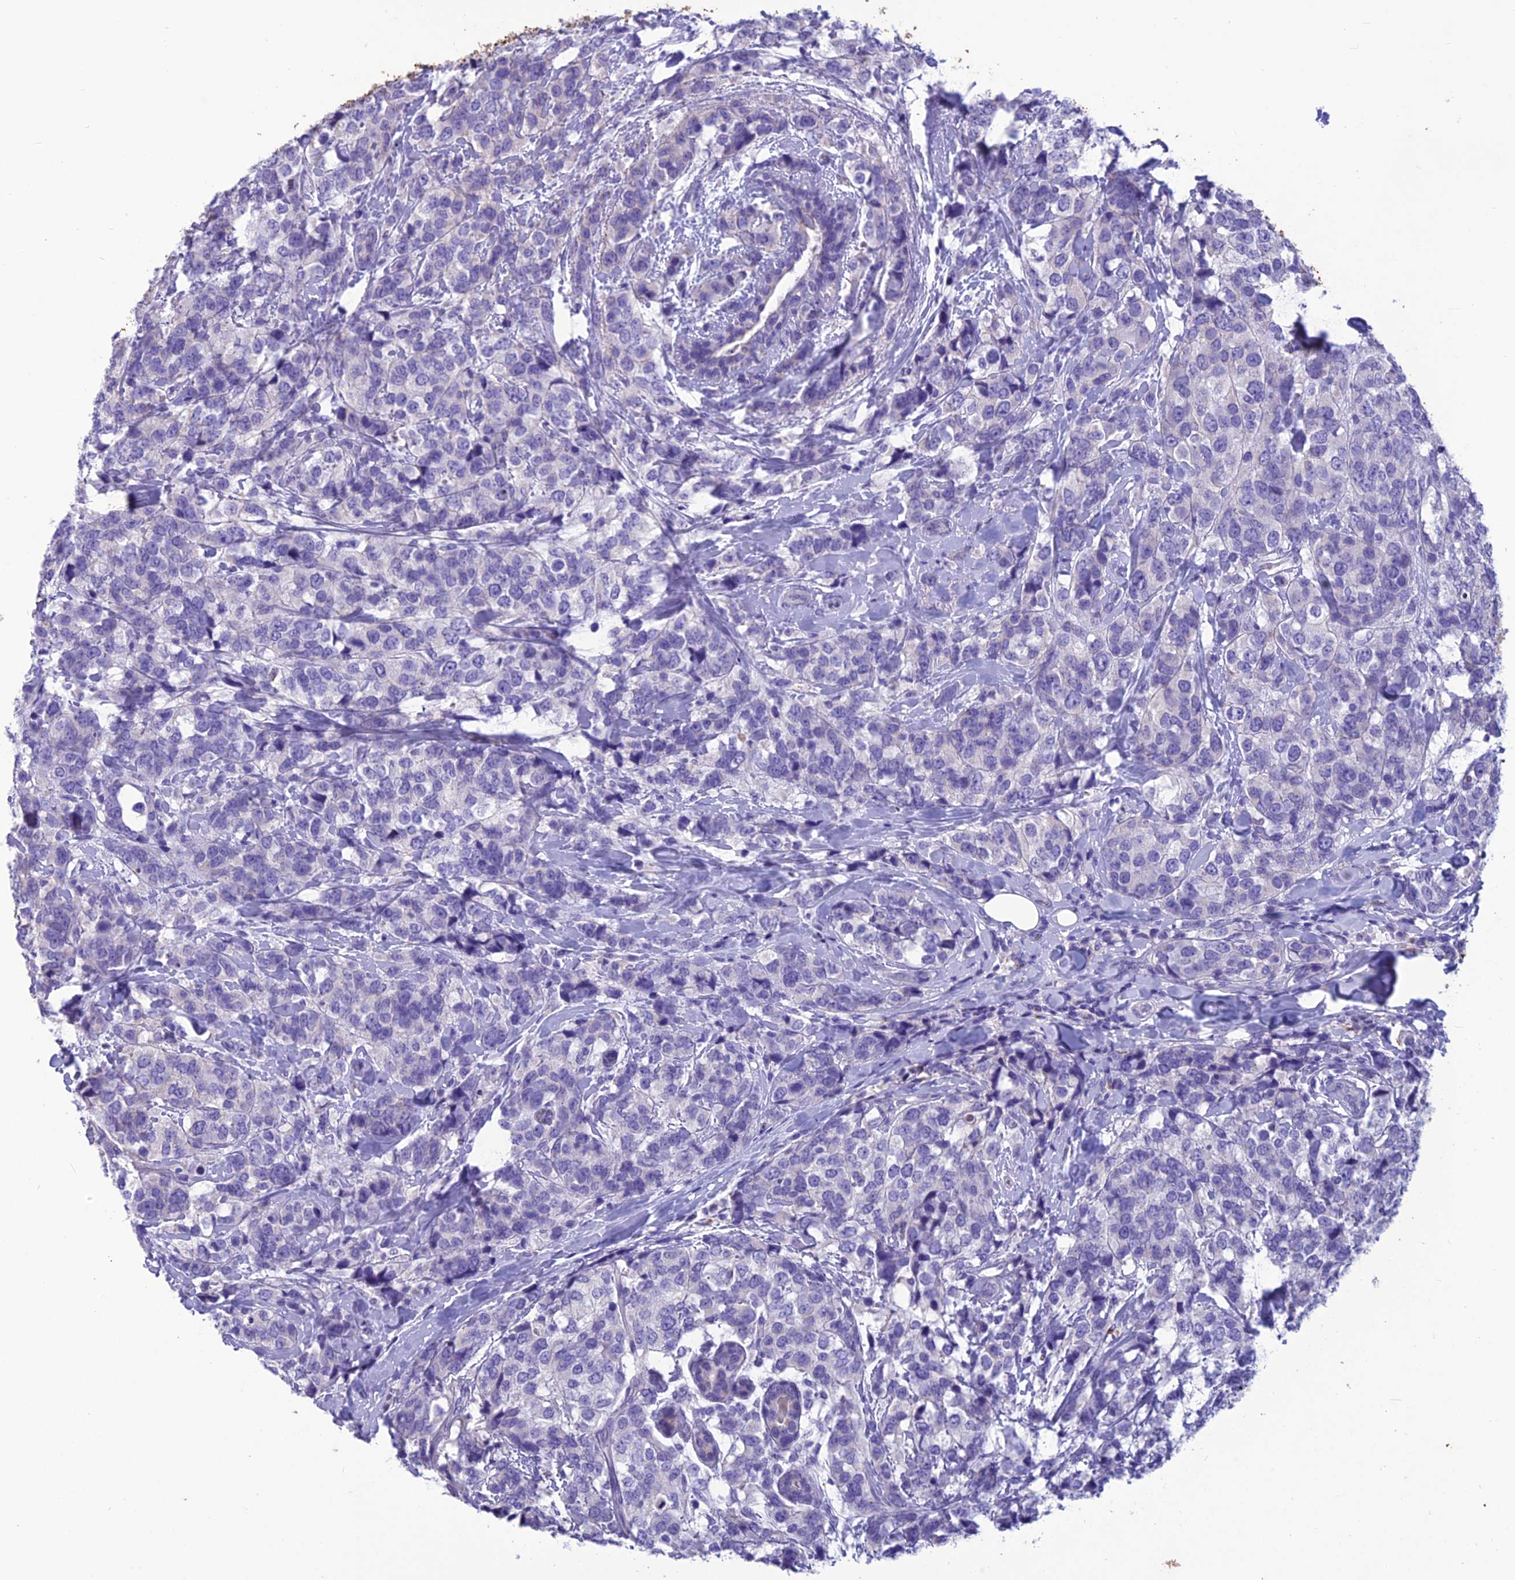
{"staining": {"intensity": "negative", "quantity": "none", "location": "none"}, "tissue": "breast cancer", "cell_type": "Tumor cells", "image_type": "cancer", "snomed": [{"axis": "morphology", "description": "Lobular carcinoma"}, {"axis": "topography", "description": "Breast"}], "caption": "Lobular carcinoma (breast) was stained to show a protein in brown. There is no significant expression in tumor cells.", "gene": "IFT172", "patient": {"sex": "female", "age": 59}}